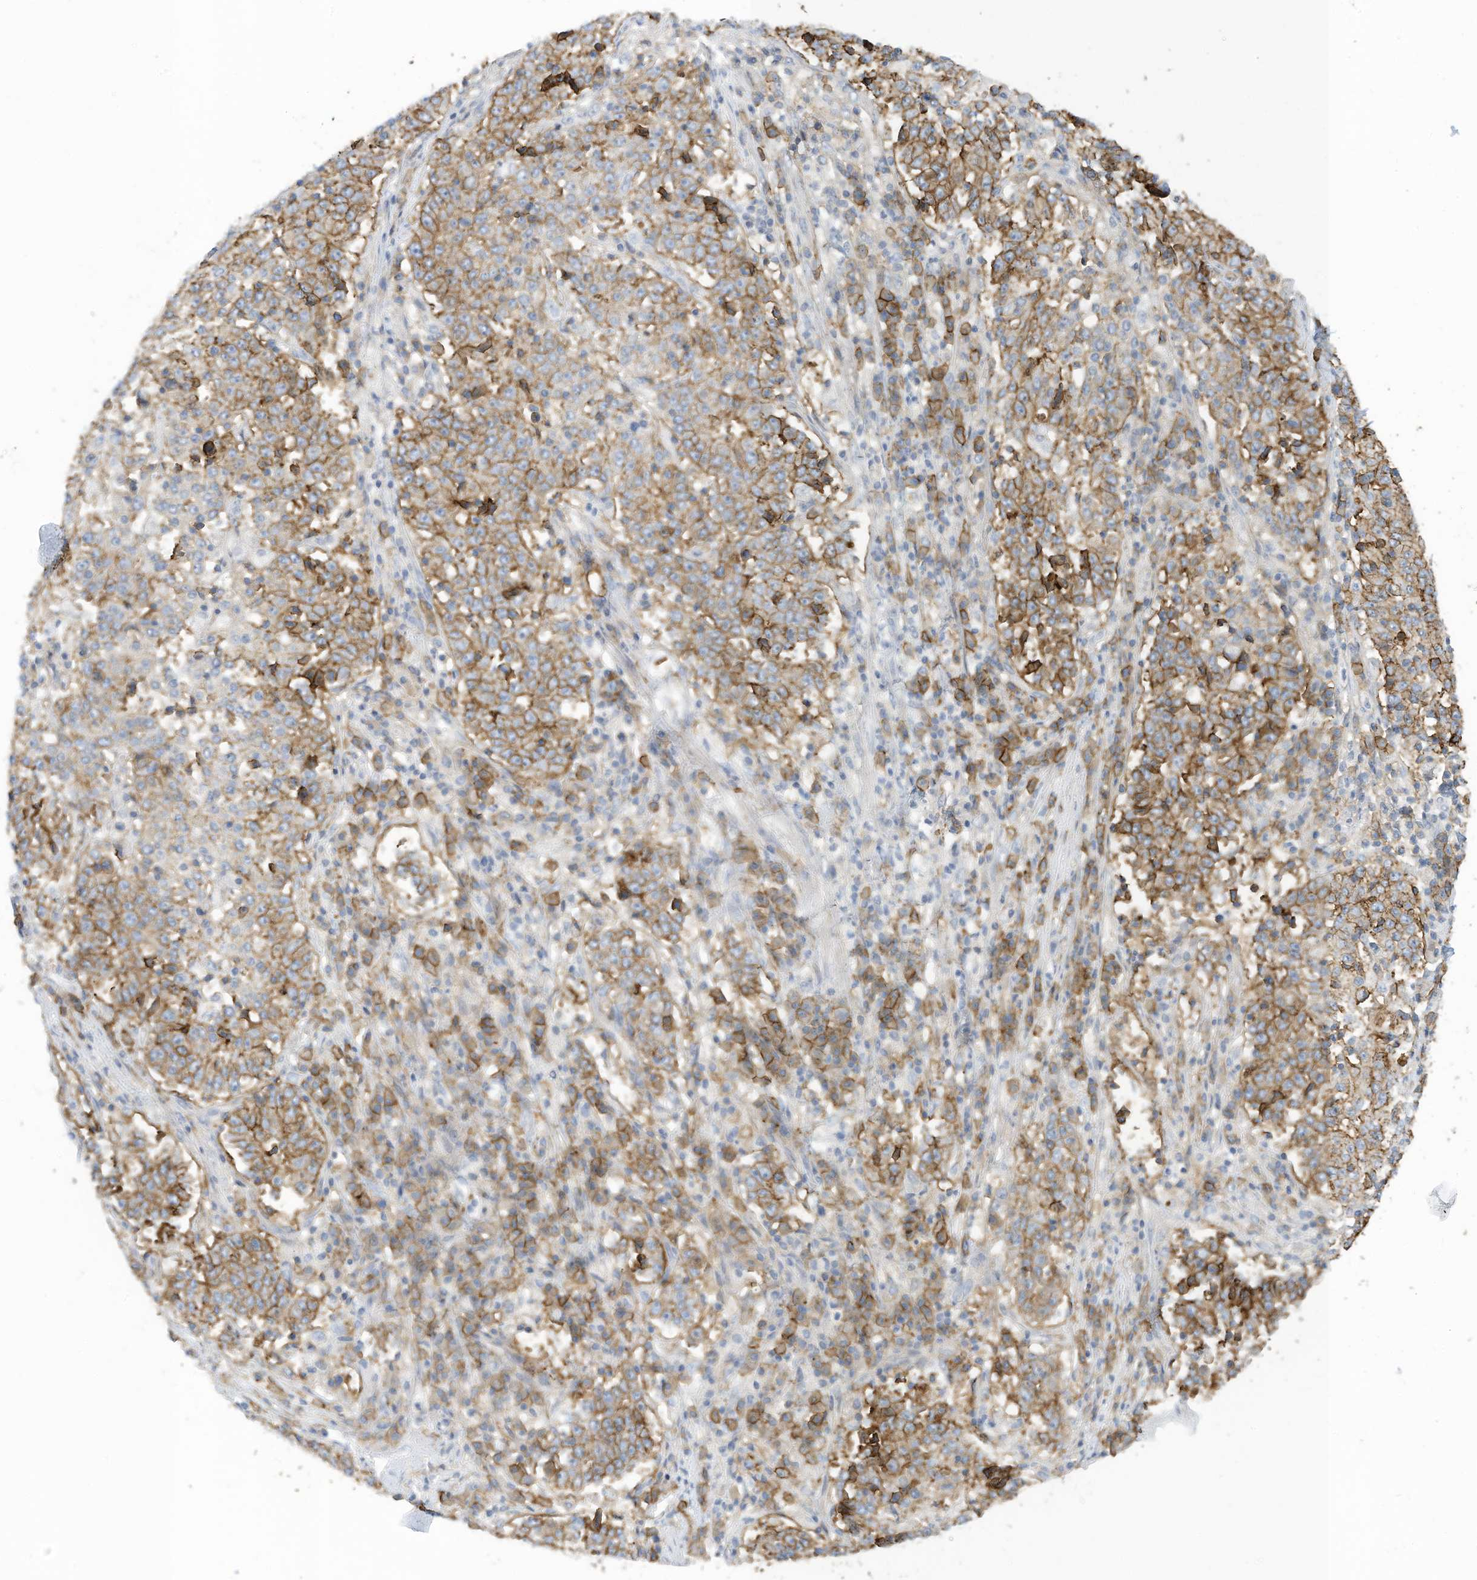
{"staining": {"intensity": "moderate", "quantity": ">75%", "location": "cytoplasmic/membranous"}, "tissue": "stomach cancer", "cell_type": "Tumor cells", "image_type": "cancer", "snomed": [{"axis": "morphology", "description": "Adenocarcinoma, NOS"}, {"axis": "topography", "description": "Stomach"}], "caption": "Immunohistochemistry (IHC) image of neoplastic tissue: stomach cancer (adenocarcinoma) stained using immunohistochemistry displays medium levels of moderate protein expression localized specifically in the cytoplasmic/membranous of tumor cells, appearing as a cytoplasmic/membranous brown color.", "gene": "SLC1A5", "patient": {"sex": "male", "age": 59}}